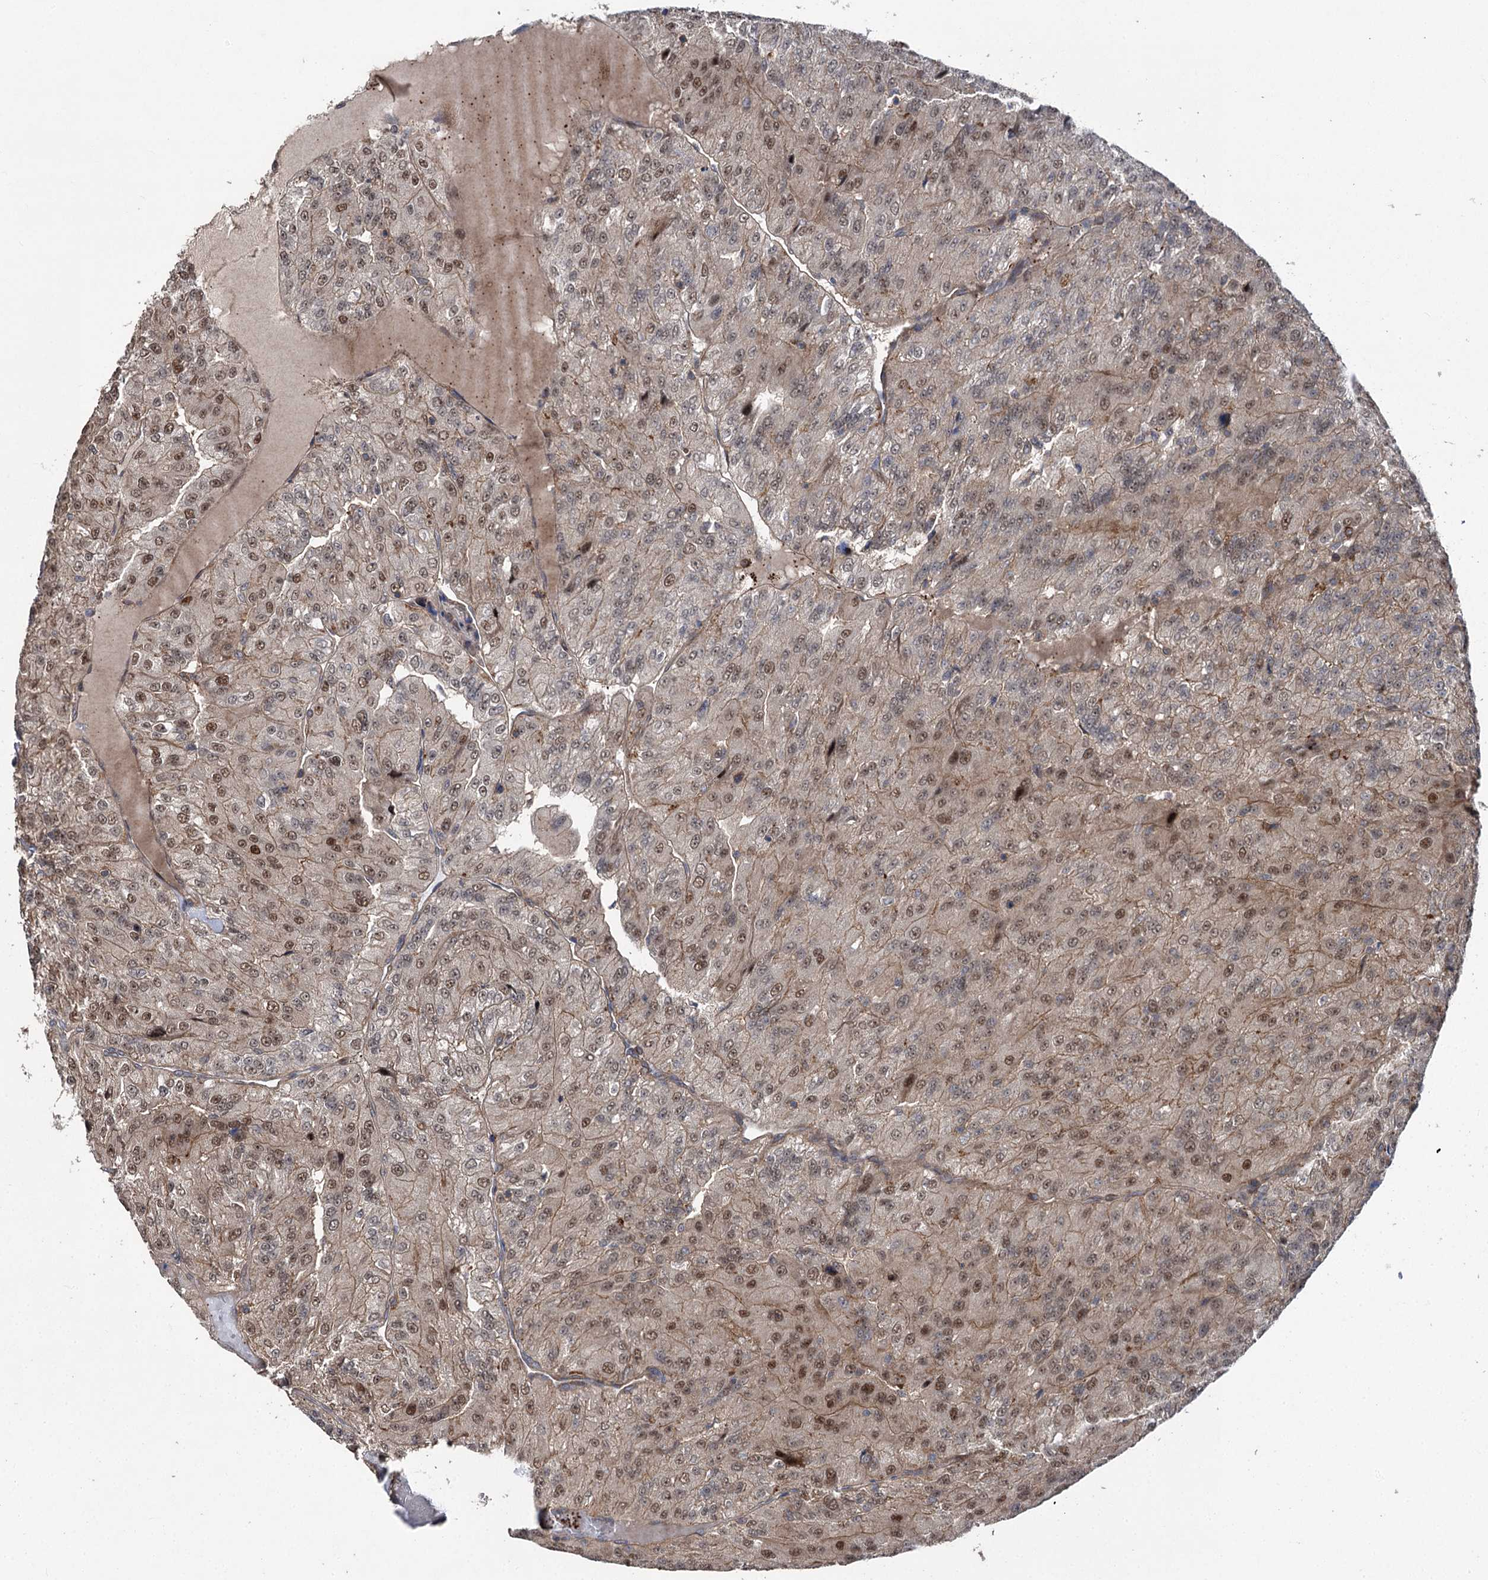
{"staining": {"intensity": "moderate", "quantity": "25%-75%", "location": "cytoplasmic/membranous,nuclear"}, "tissue": "renal cancer", "cell_type": "Tumor cells", "image_type": "cancer", "snomed": [{"axis": "morphology", "description": "Adenocarcinoma, NOS"}, {"axis": "topography", "description": "Kidney"}], "caption": "DAB (3,3'-diaminobenzidine) immunohistochemical staining of human renal cancer (adenocarcinoma) displays moderate cytoplasmic/membranous and nuclear protein expression in approximately 25%-75% of tumor cells. Using DAB (3,3'-diaminobenzidine) (brown) and hematoxylin (blue) stains, captured at high magnification using brightfield microscopy.", "gene": "STX6", "patient": {"sex": "female", "age": 63}}